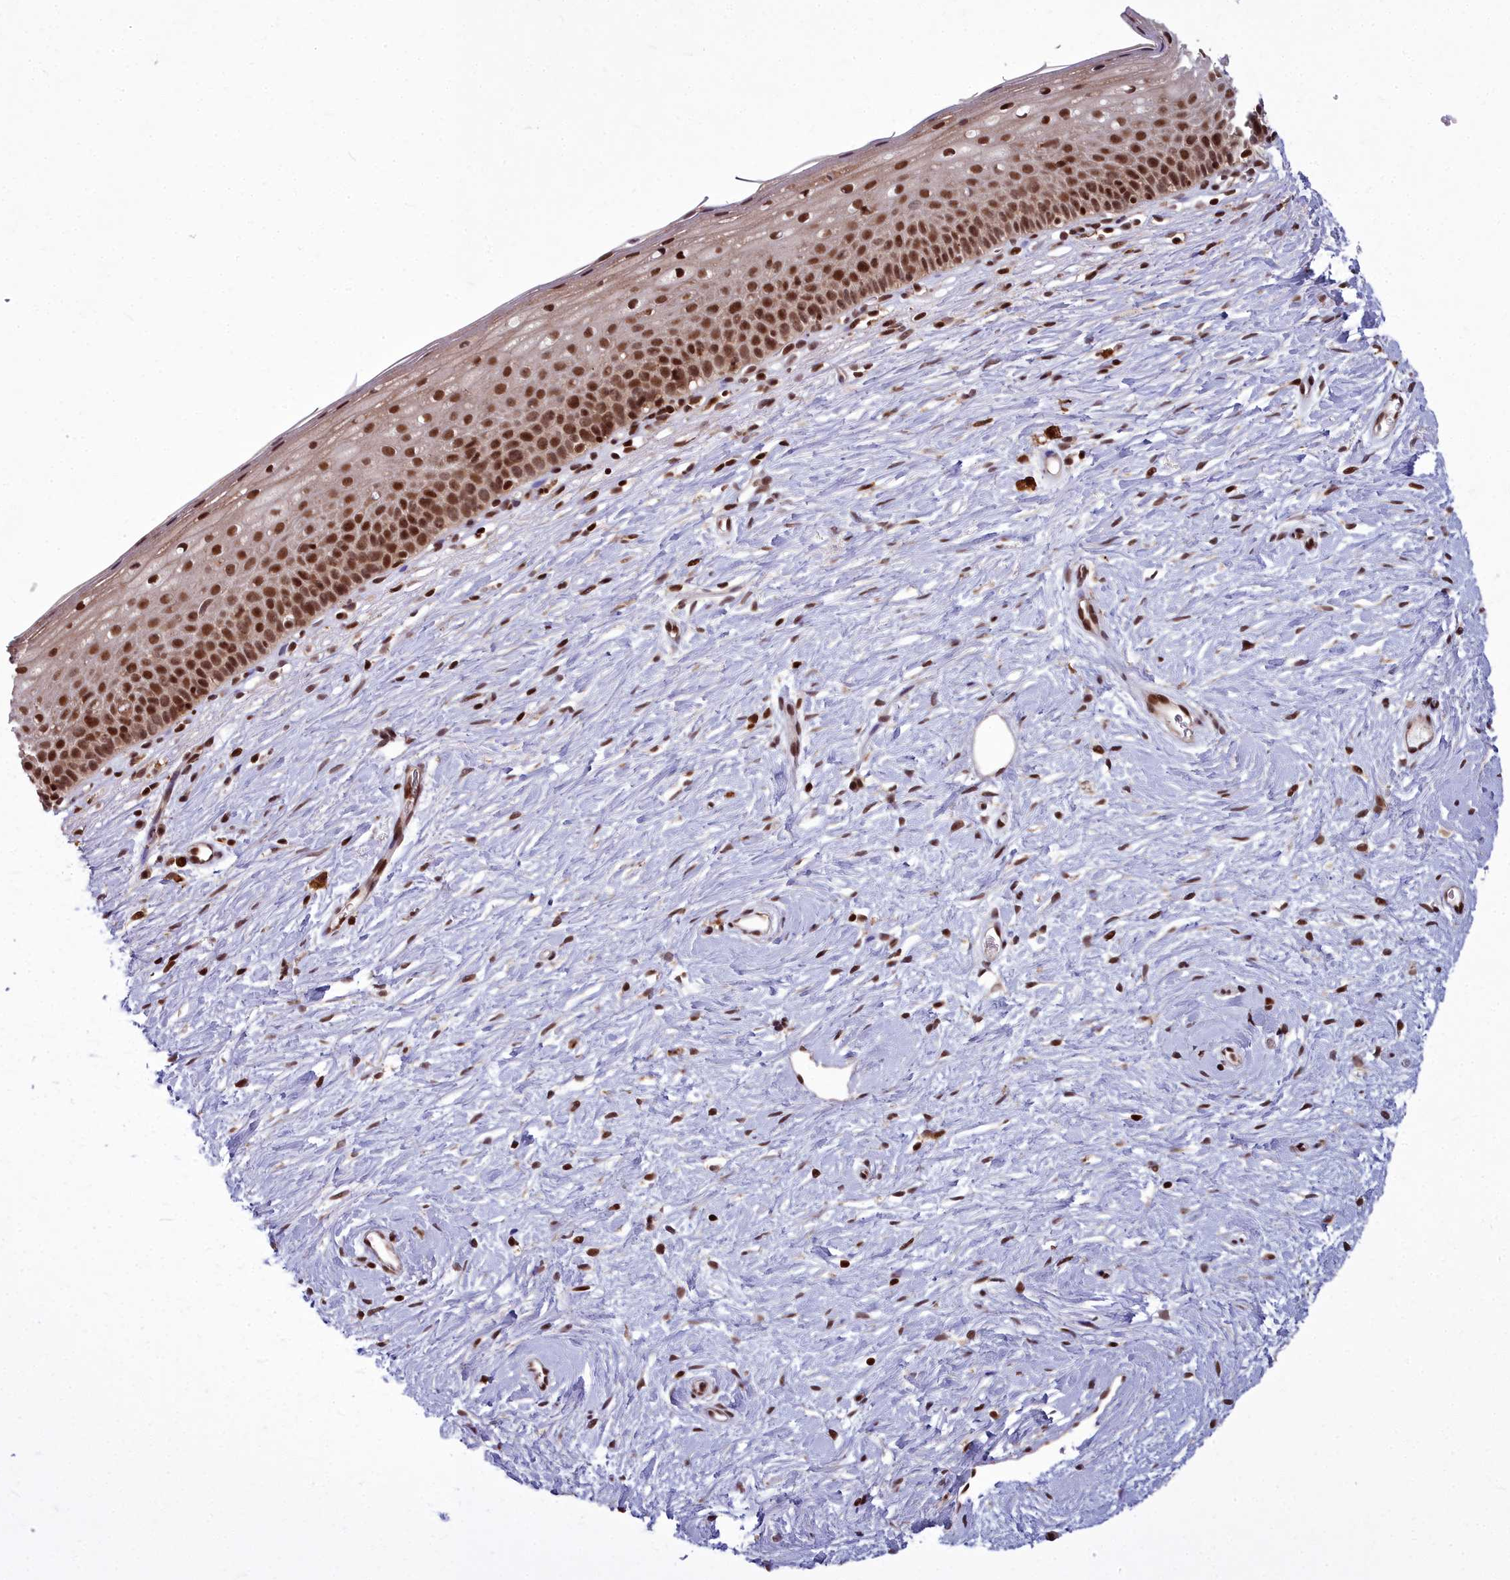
{"staining": {"intensity": "strong", "quantity": ">75%", "location": "nuclear"}, "tissue": "cervix", "cell_type": "Squamous epithelial cells", "image_type": "normal", "snomed": [{"axis": "morphology", "description": "Normal tissue, NOS"}, {"axis": "topography", "description": "Cervix"}], "caption": "DAB (3,3'-diaminobenzidine) immunohistochemical staining of unremarkable human cervix reveals strong nuclear protein positivity in about >75% of squamous epithelial cells. The protein of interest is stained brown, and the nuclei are stained in blue (DAB IHC with brightfield microscopy, high magnification).", "gene": "GMEB1", "patient": {"sex": "female", "age": 57}}